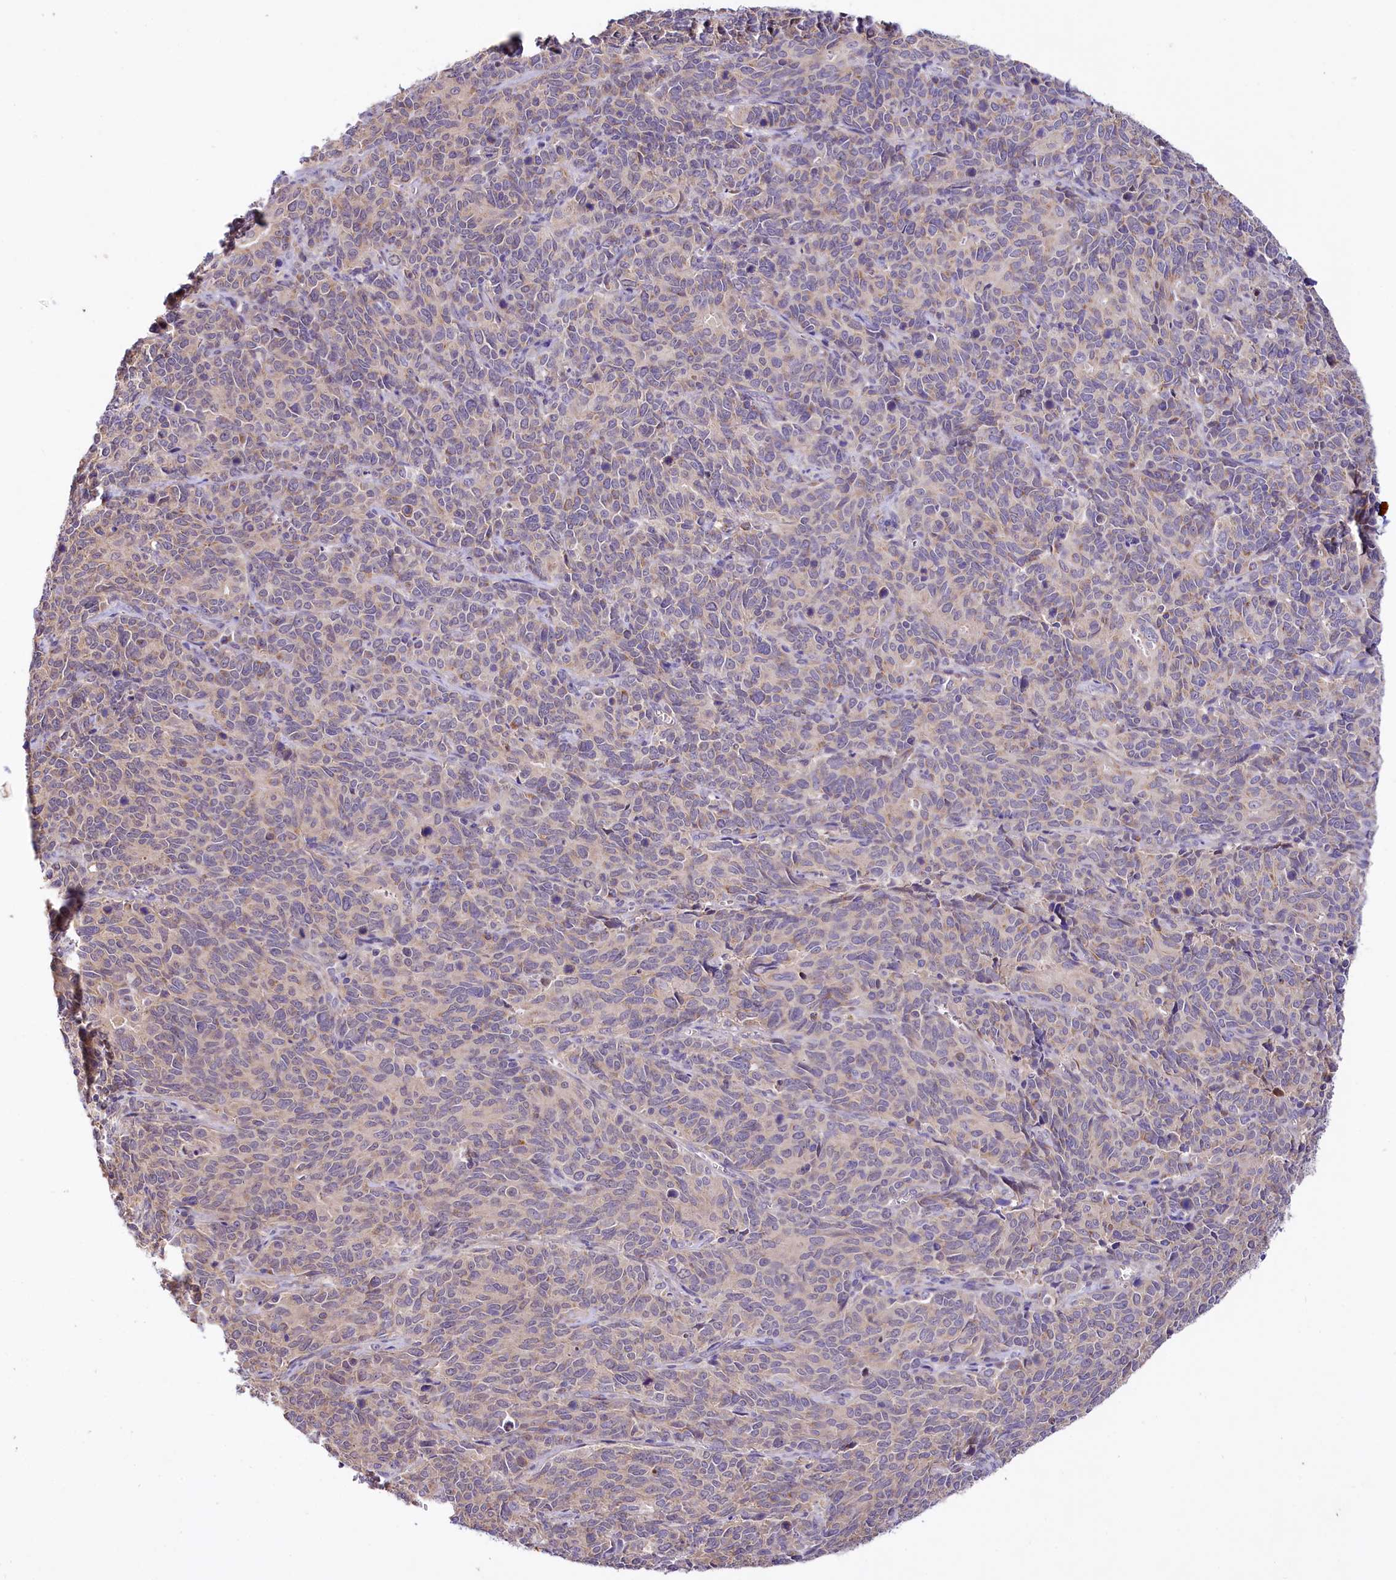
{"staining": {"intensity": "weak", "quantity": ">75%", "location": "cytoplasmic/membranous"}, "tissue": "cervical cancer", "cell_type": "Tumor cells", "image_type": "cancer", "snomed": [{"axis": "morphology", "description": "Squamous cell carcinoma, NOS"}, {"axis": "topography", "description": "Cervix"}], "caption": "Squamous cell carcinoma (cervical) stained with a brown dye reveals weak cytoplasmic/membranous positive expression in approximately >75% of tumor cells.", "gene": "CEP295", "patient": {"sex": "female", "age": 60}}